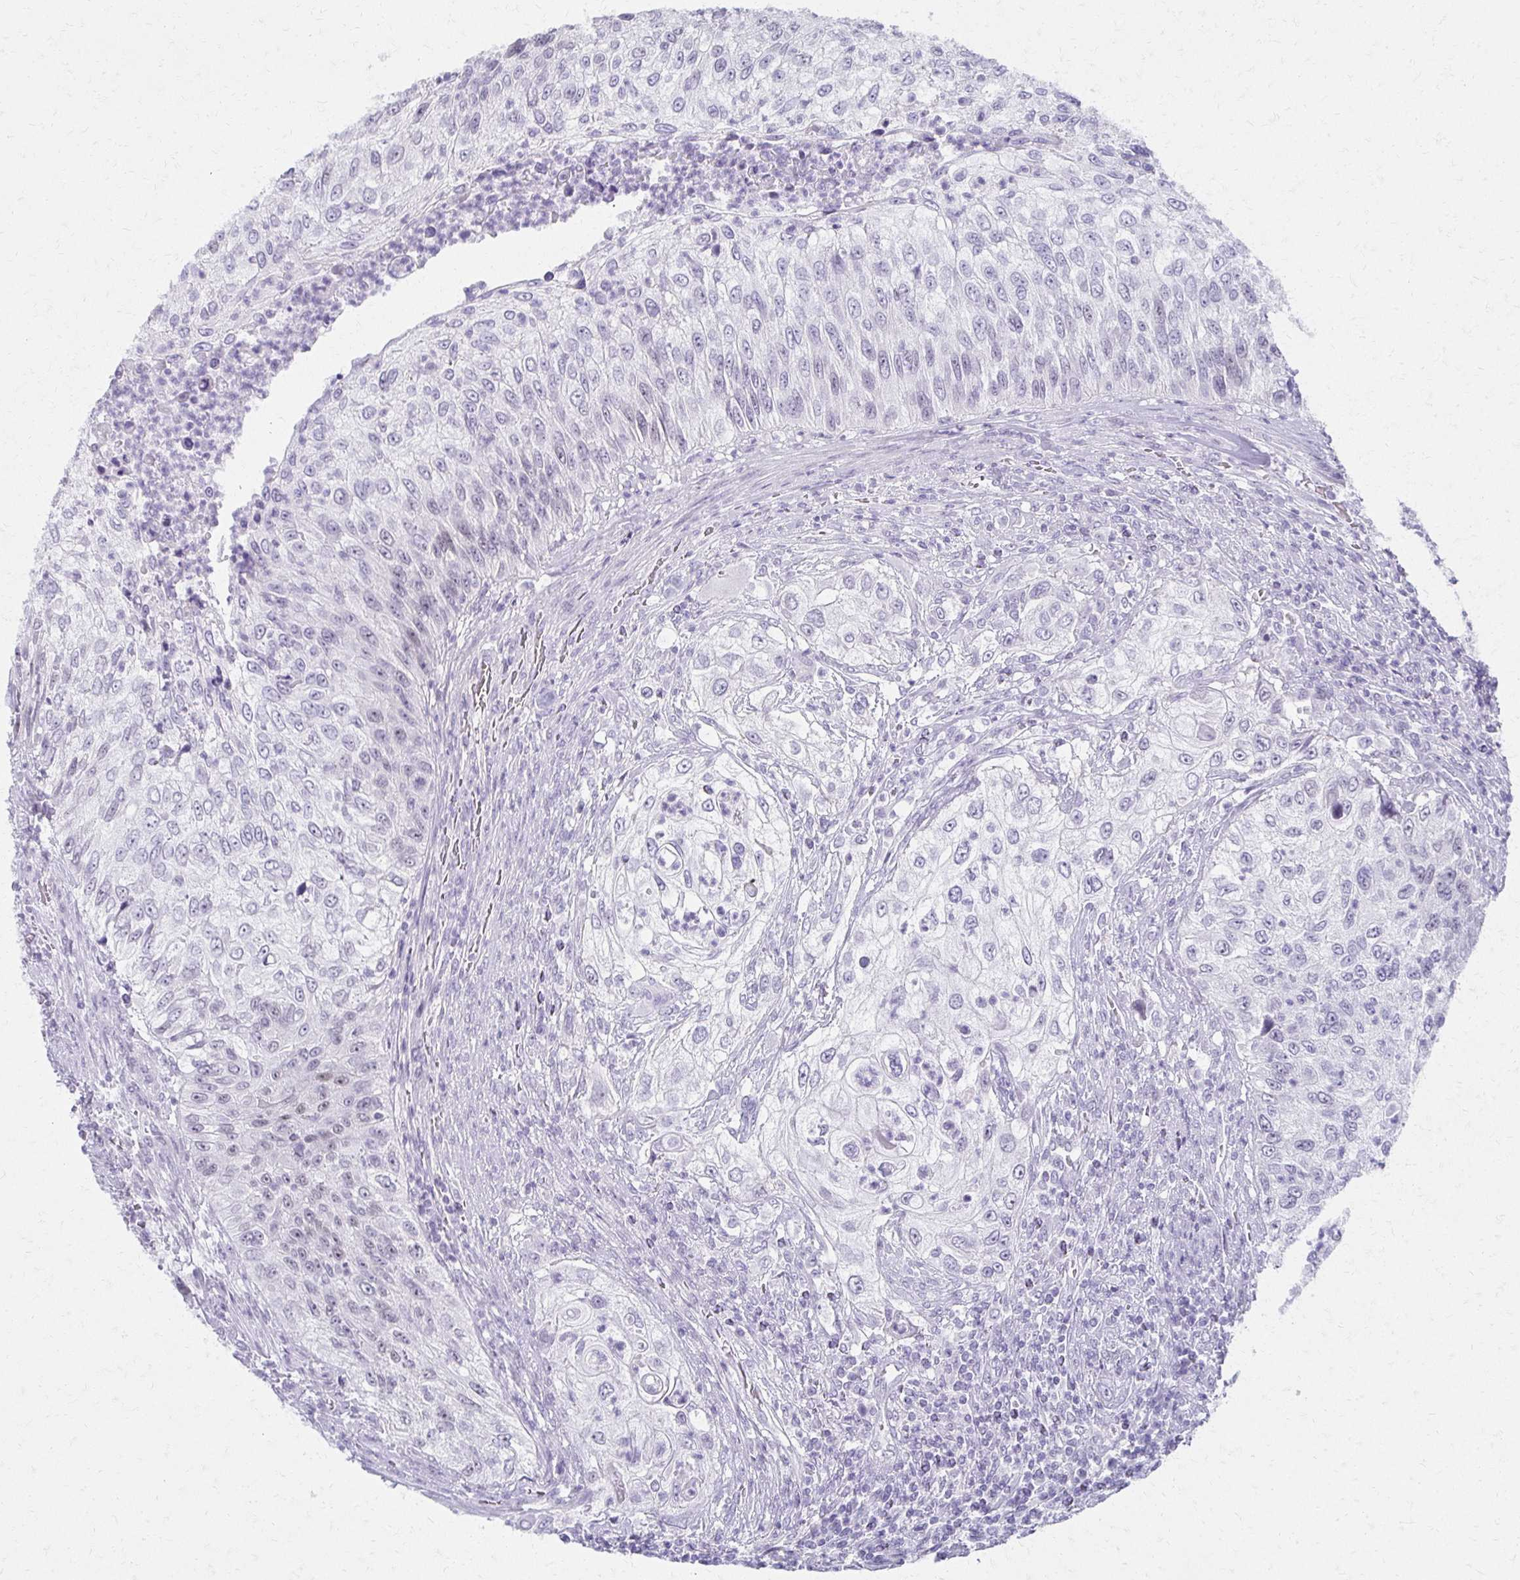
{"staining": {"intensity": "weak", "quantity": "<25%", "location": "nuclear"}, "tissue": "urothelial cancer", "cell_type": "Tumor cells", "image_type": "cancer", "snomed": [{"axis": "morphology", "description": "Urothelial carcinoma, High grade"}, {"axis": "topography", "description": "Urinary bladder"}], "caption": "The IHC histopathology image has no significant staining in tumor cells of high-grade urothelial carcinoma tissue.", "gene": "MORC4", "patient": {"sex": "female", "age": 60}}